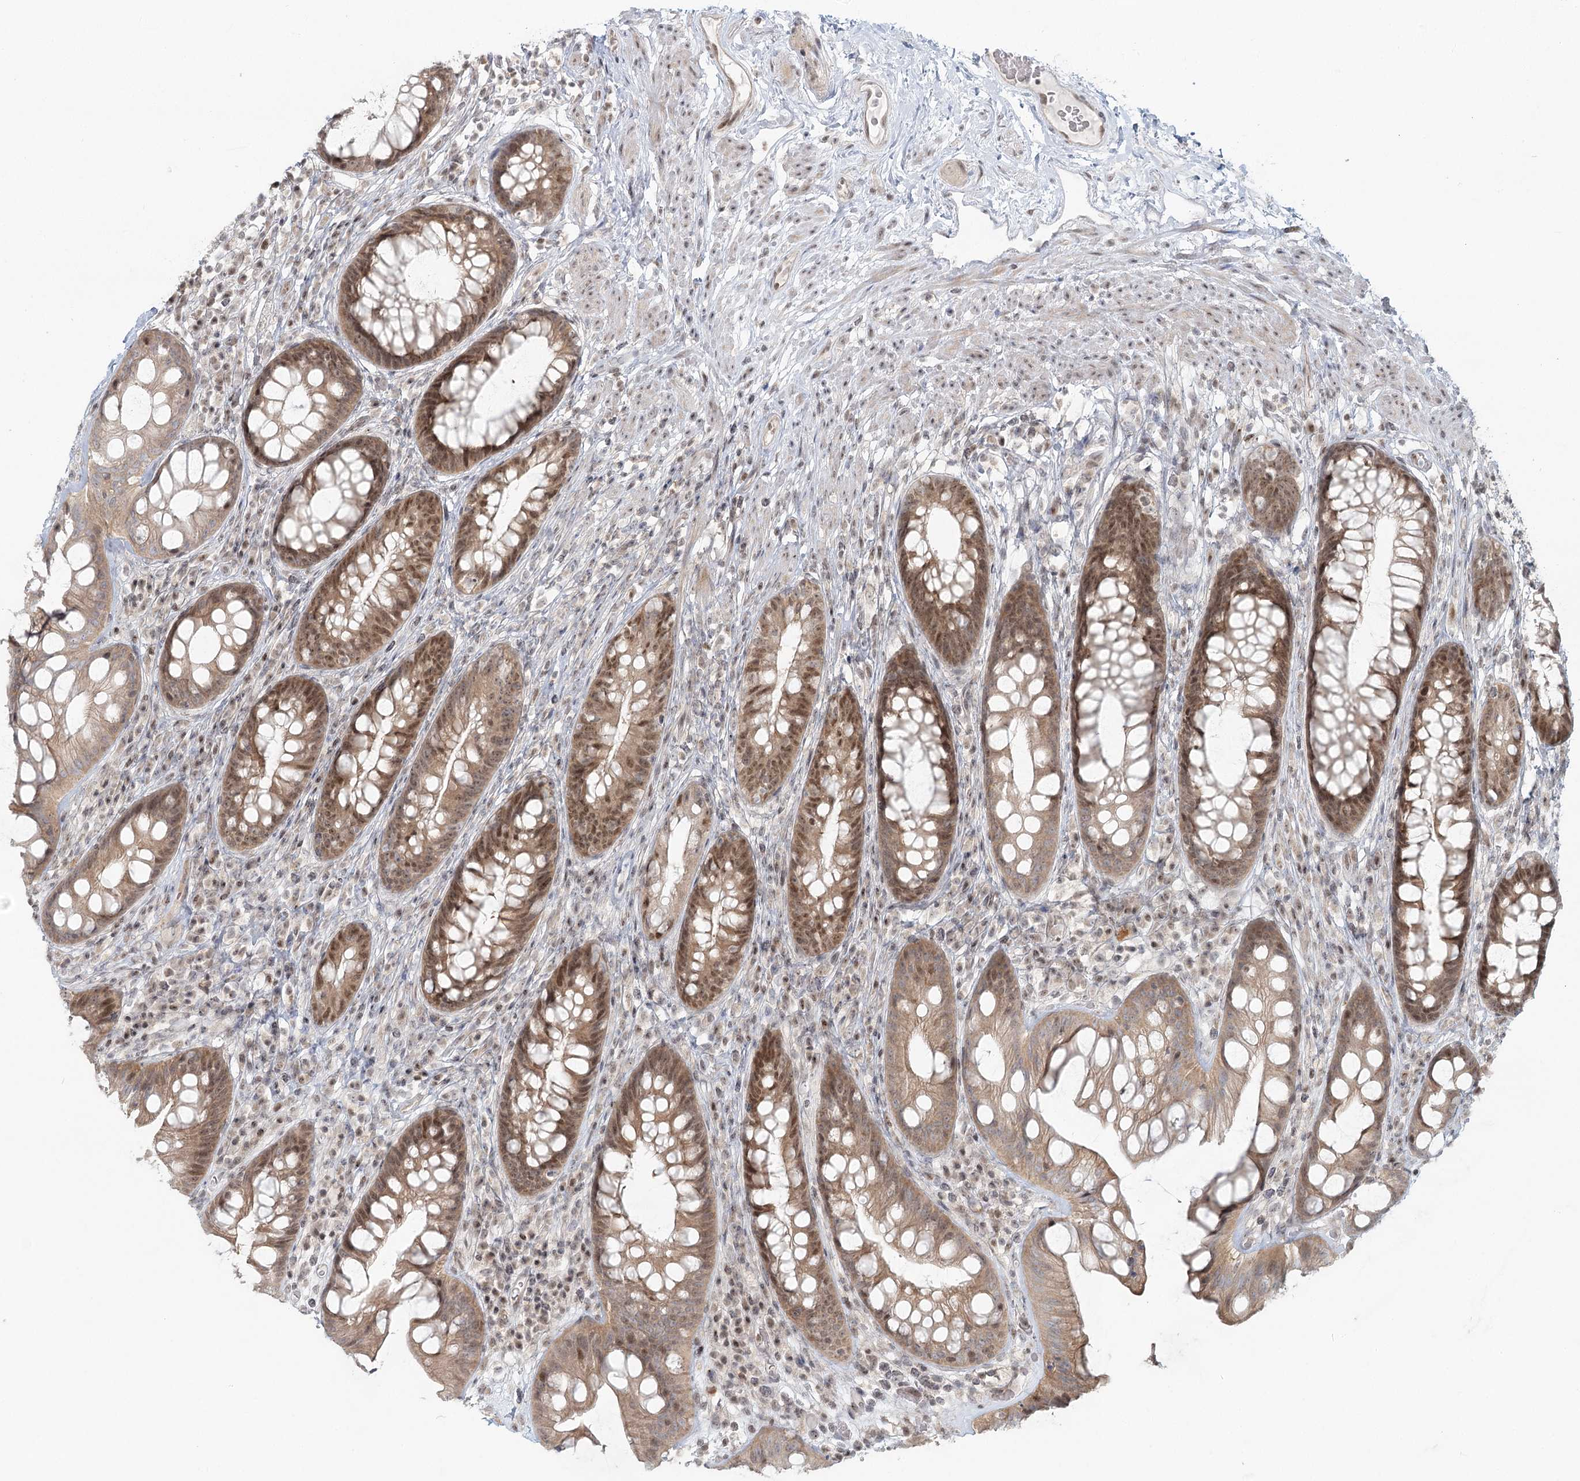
{"staining": {"intensity": "moderate", "quantity": ">75%", "location": "cytoplasmic/membranous,nuclear"}, "tissue": "rectum", "cell_type": "Glandular cells", "image_type": "normal", "snomed": [{"axis": "morphology", "description": "Normal tissue, NOS"}, {"axis": "topography", "description": "Rectum"}], "caption": "Brown immunohistochemical staining in unremarkable human rectum reveals moderate cytoplasmic/membranous,nuclear staining in about >75% of glandular cells. (IHC, brightfield microscopy, high magnification).", "gene": "R3HCC1L", "patient": {"sex": "male", "age": 74}}